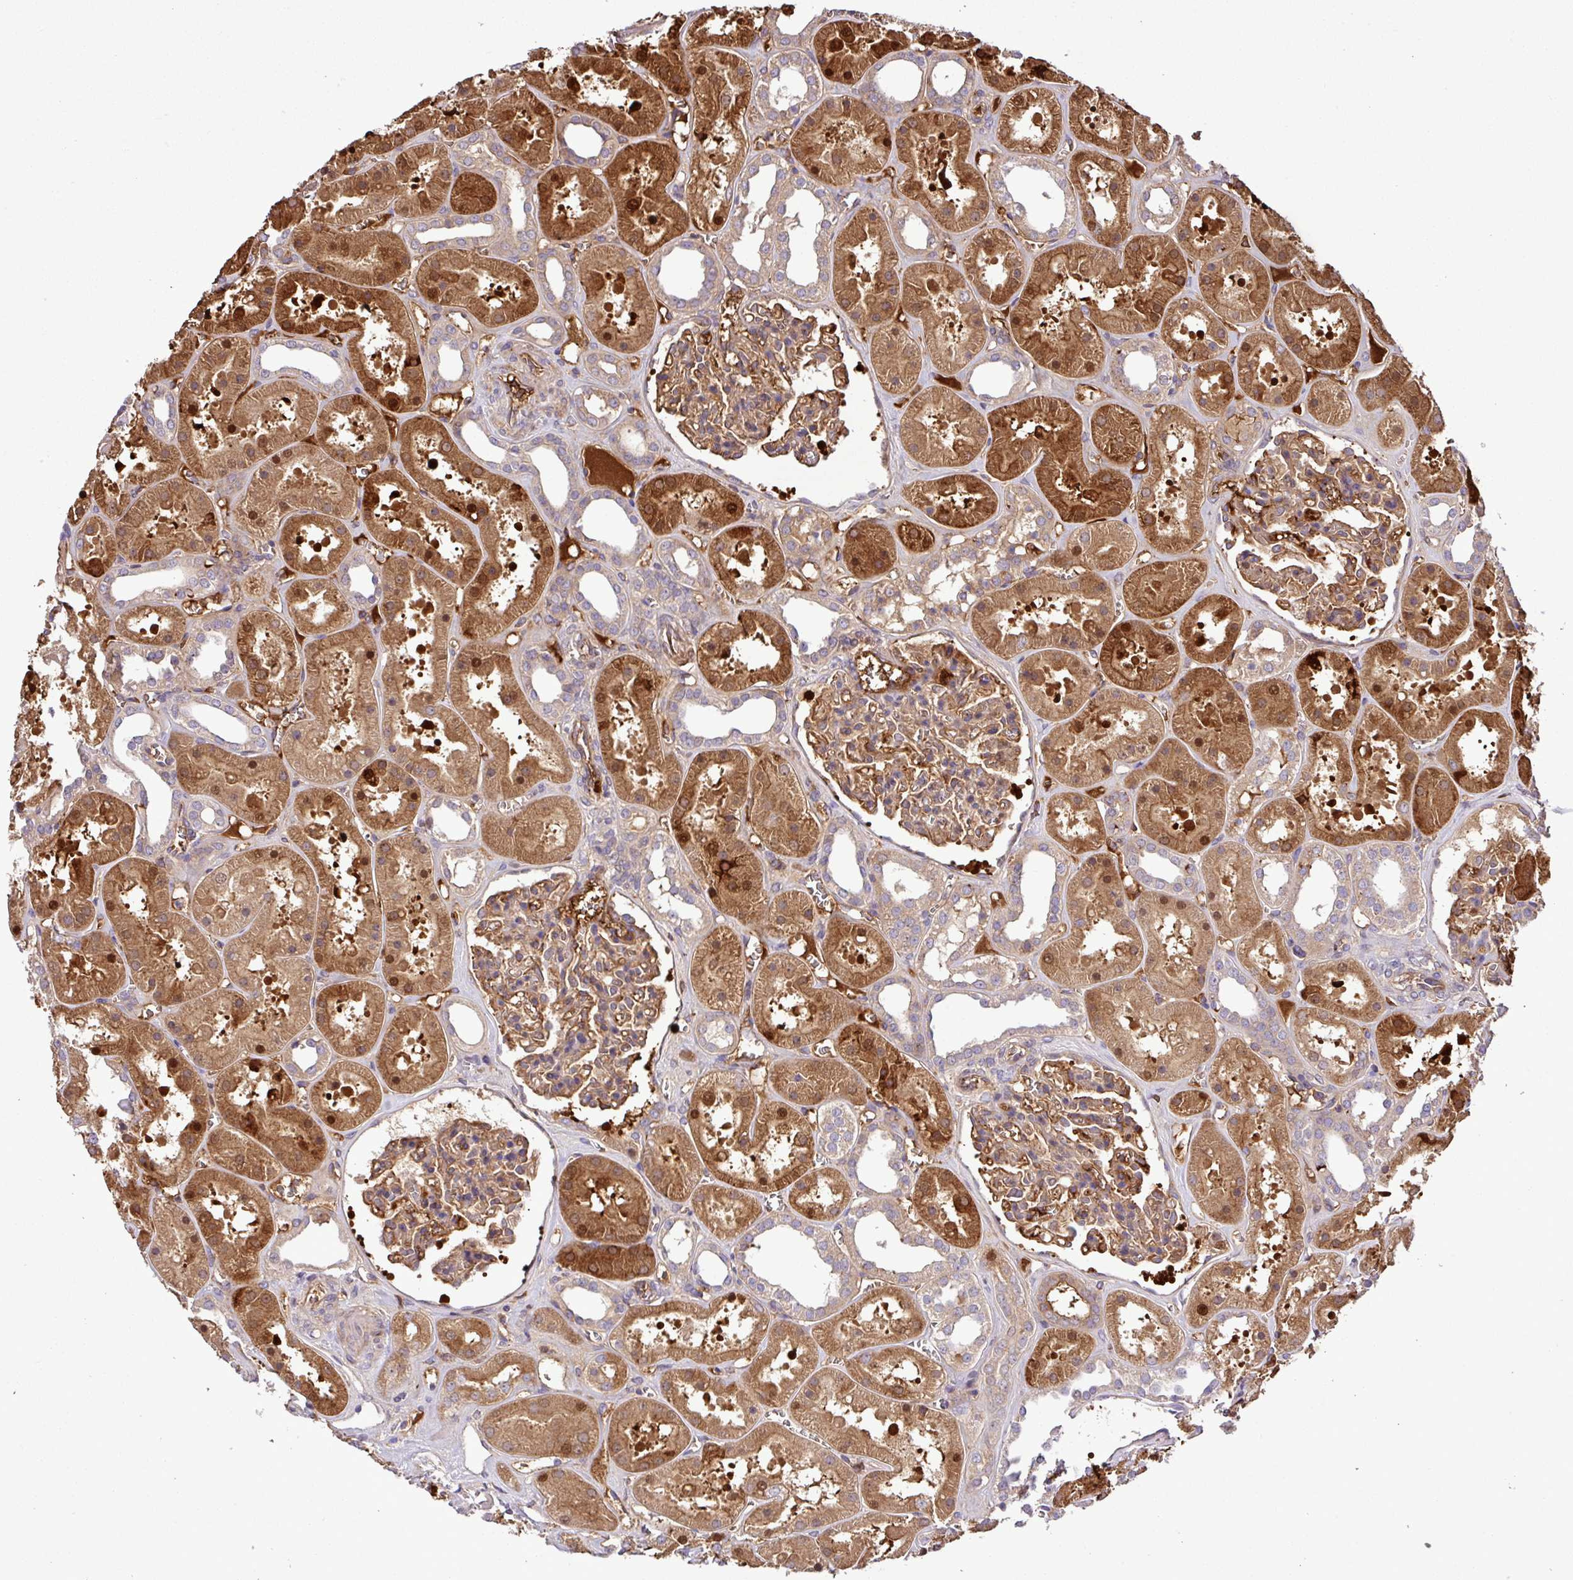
{"staining": {"intensity": "moderate", "quantity": ">75%", "location": "cytoplasmic/membranous"}, "tissue": "kidney", "cell_type": "Cells in glomeruli", "image_type": "normal", "snomed": [{"axis": "morphology", "description": "Normal tissue, NOS"}, {"axis": "topography", "description": "Kidney"}], "caption": "Normal kidney was stained to show a protein in brown. There is medium levels of moderate cytoplasmic/membranous positivity in approximately >75% of cells in glomeruli. (brown staining indicates protein expression, while blue staining denotes nuclei).", "gene": "ZNF266", "patient": {"sex": "female", "age": 41}}